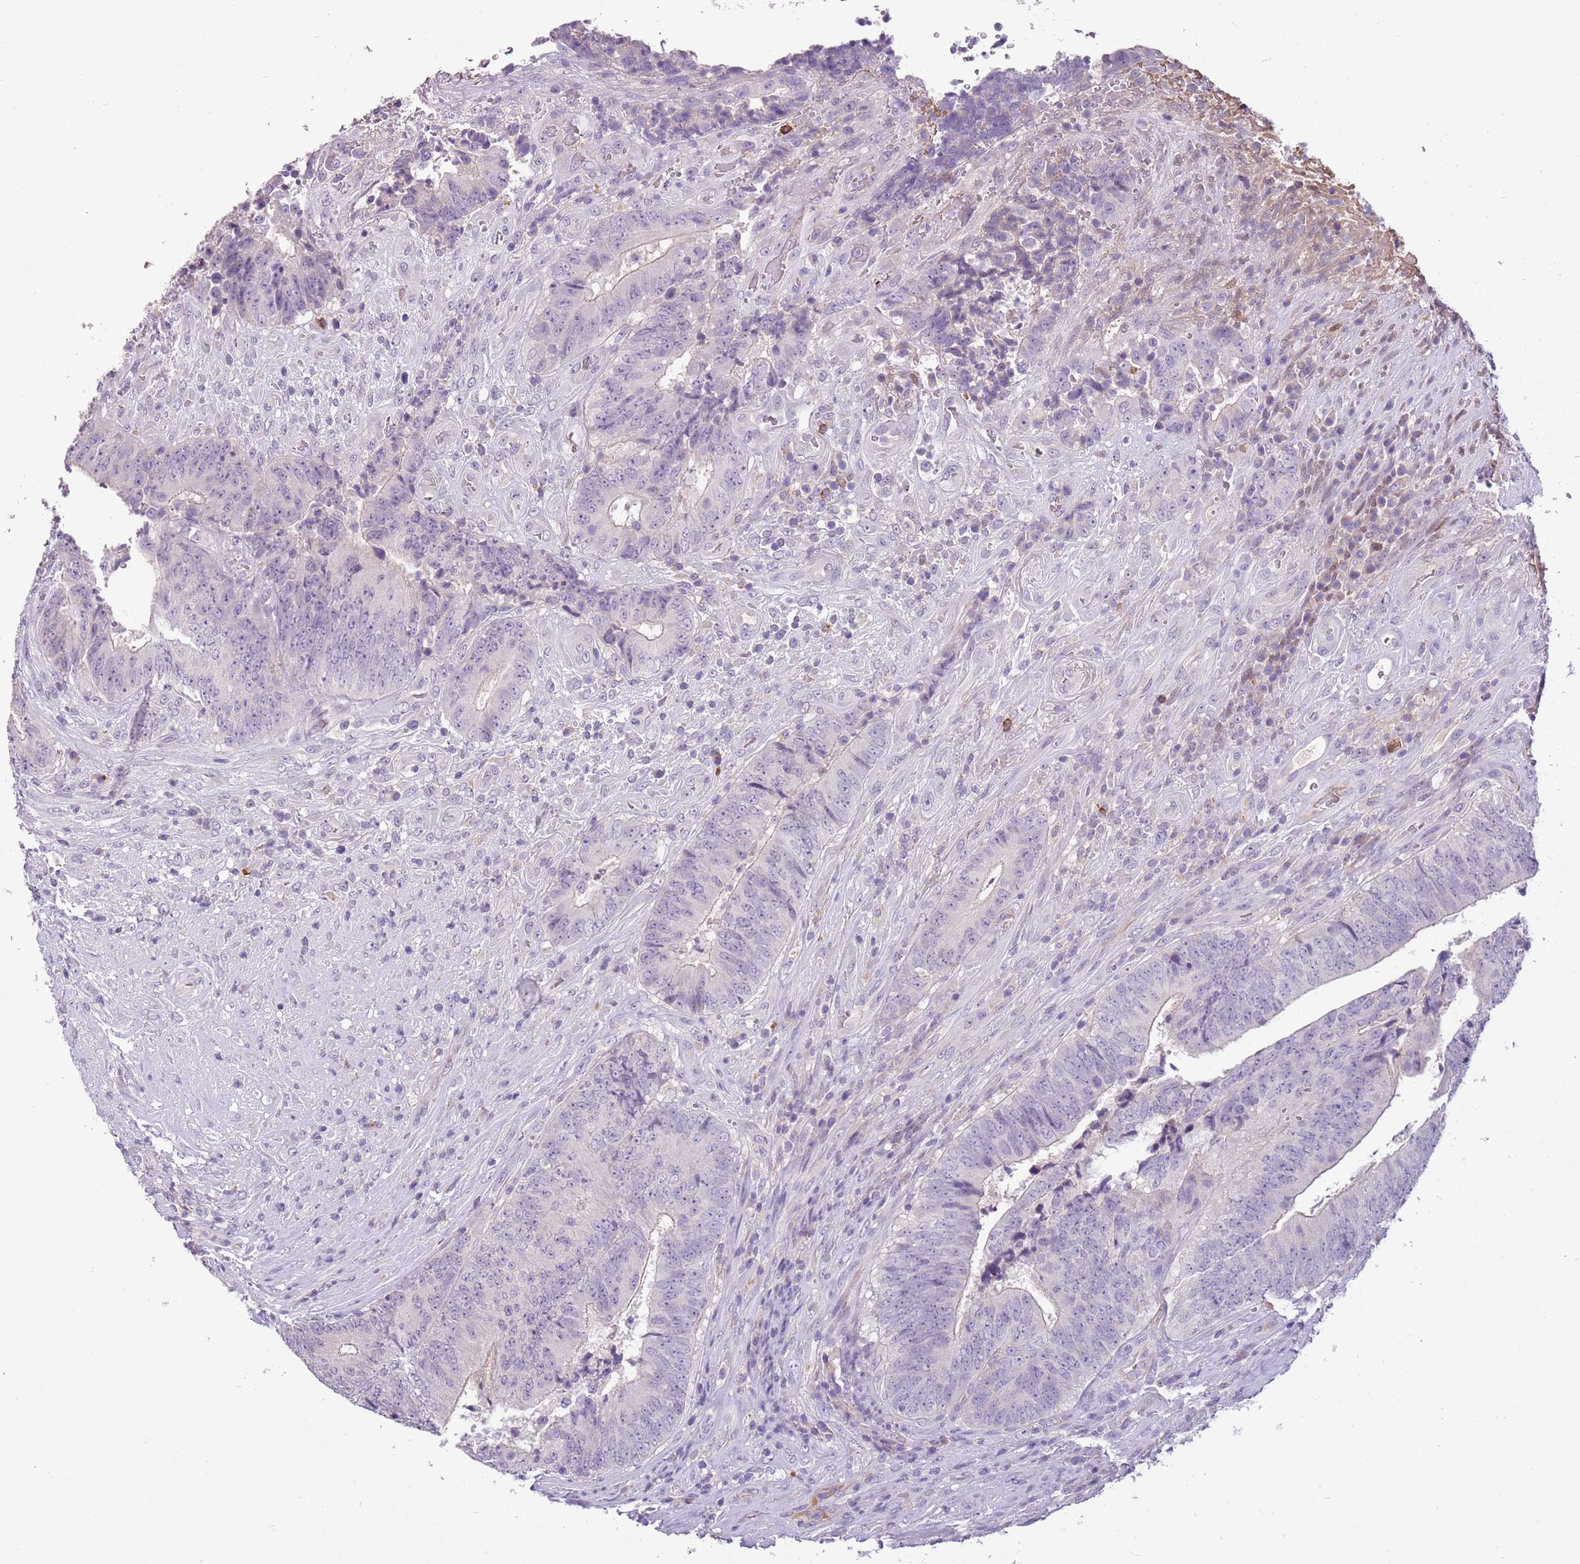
{"staining": {"intensity": "negative", "quantity": "none", "location": "none"}, "tissue": "colorectal cancer", "cell_type": "Tumor cells", "image_type": "cancer", "snomed": [{"axis": "morphology", "description": "Adenocarcinoma, NOS"}, {"axis": "topography", "description": "Rectum"}], "caption": "High power microscopy micrograph of an IHC photomicrograph of adenocarcinoma (colorectal), revealing no significant staining in tumor cells. Brightfield microscopy of immunohistochemistry stained with DAB (brown) and hematoxylin (blue), captured at high magnification.", "gene": "SCAMP5", "patient": {"sex": "male", "age": 72}}